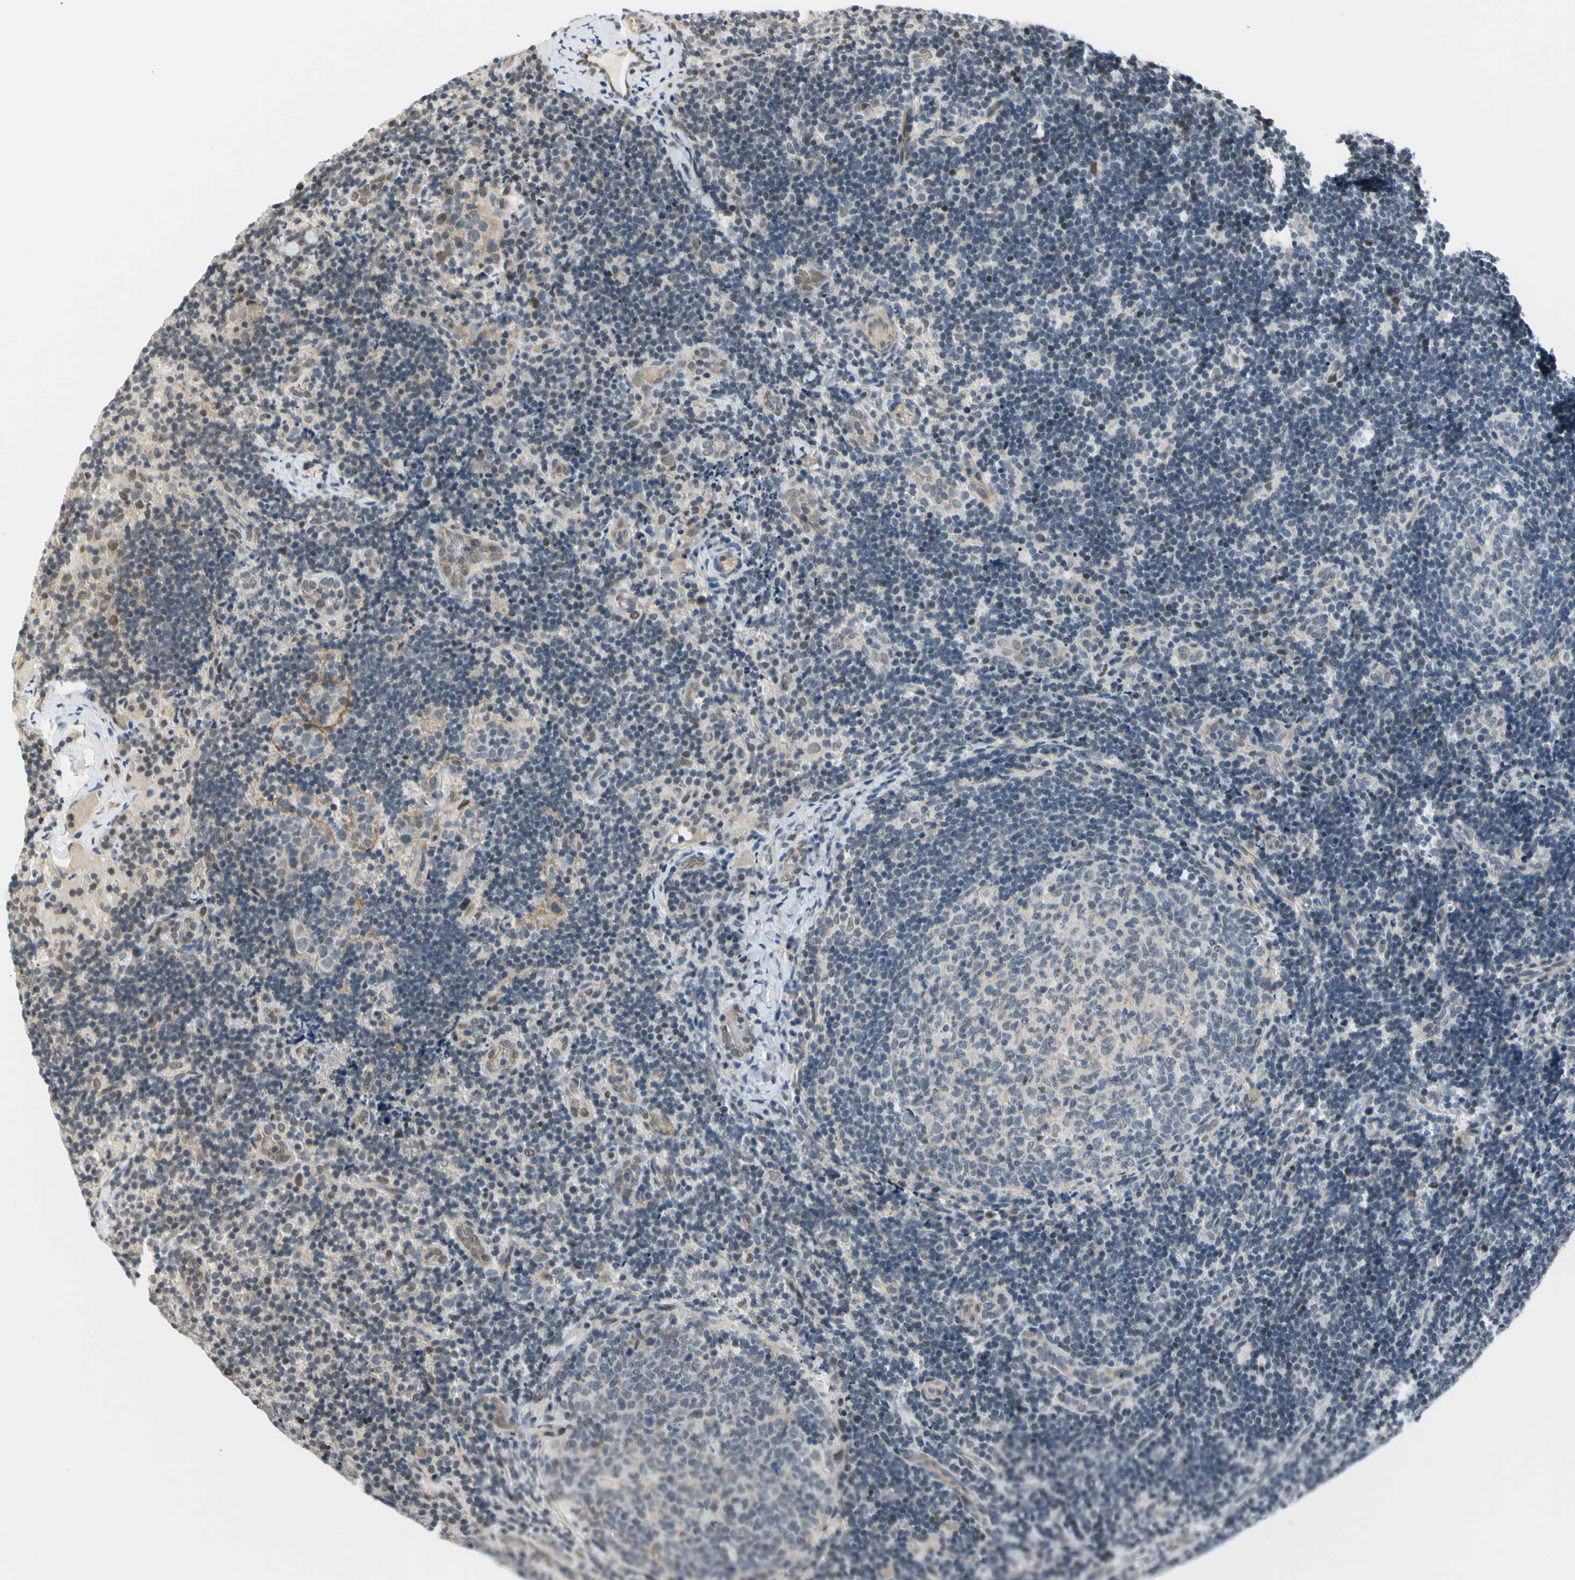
{"staining": {"intensity": "weak", "quantity": "<25%", "location": "nuclear"}, "tissue": "lymph node", "cell_type": "Germinal center cells", "image_type": "normal", "snomed": [{"axis": "morphology", "description": "Normal tissue, NOS"}, {"axis": "topography", "description": "Lymph node"}], "caption": "Unremarkable lymph node was stained to show a protein in brown. There is no significant positivity in germinal center cells.", "gene": "IMPG2", "patient": {"sex": "female", "age": 14}}